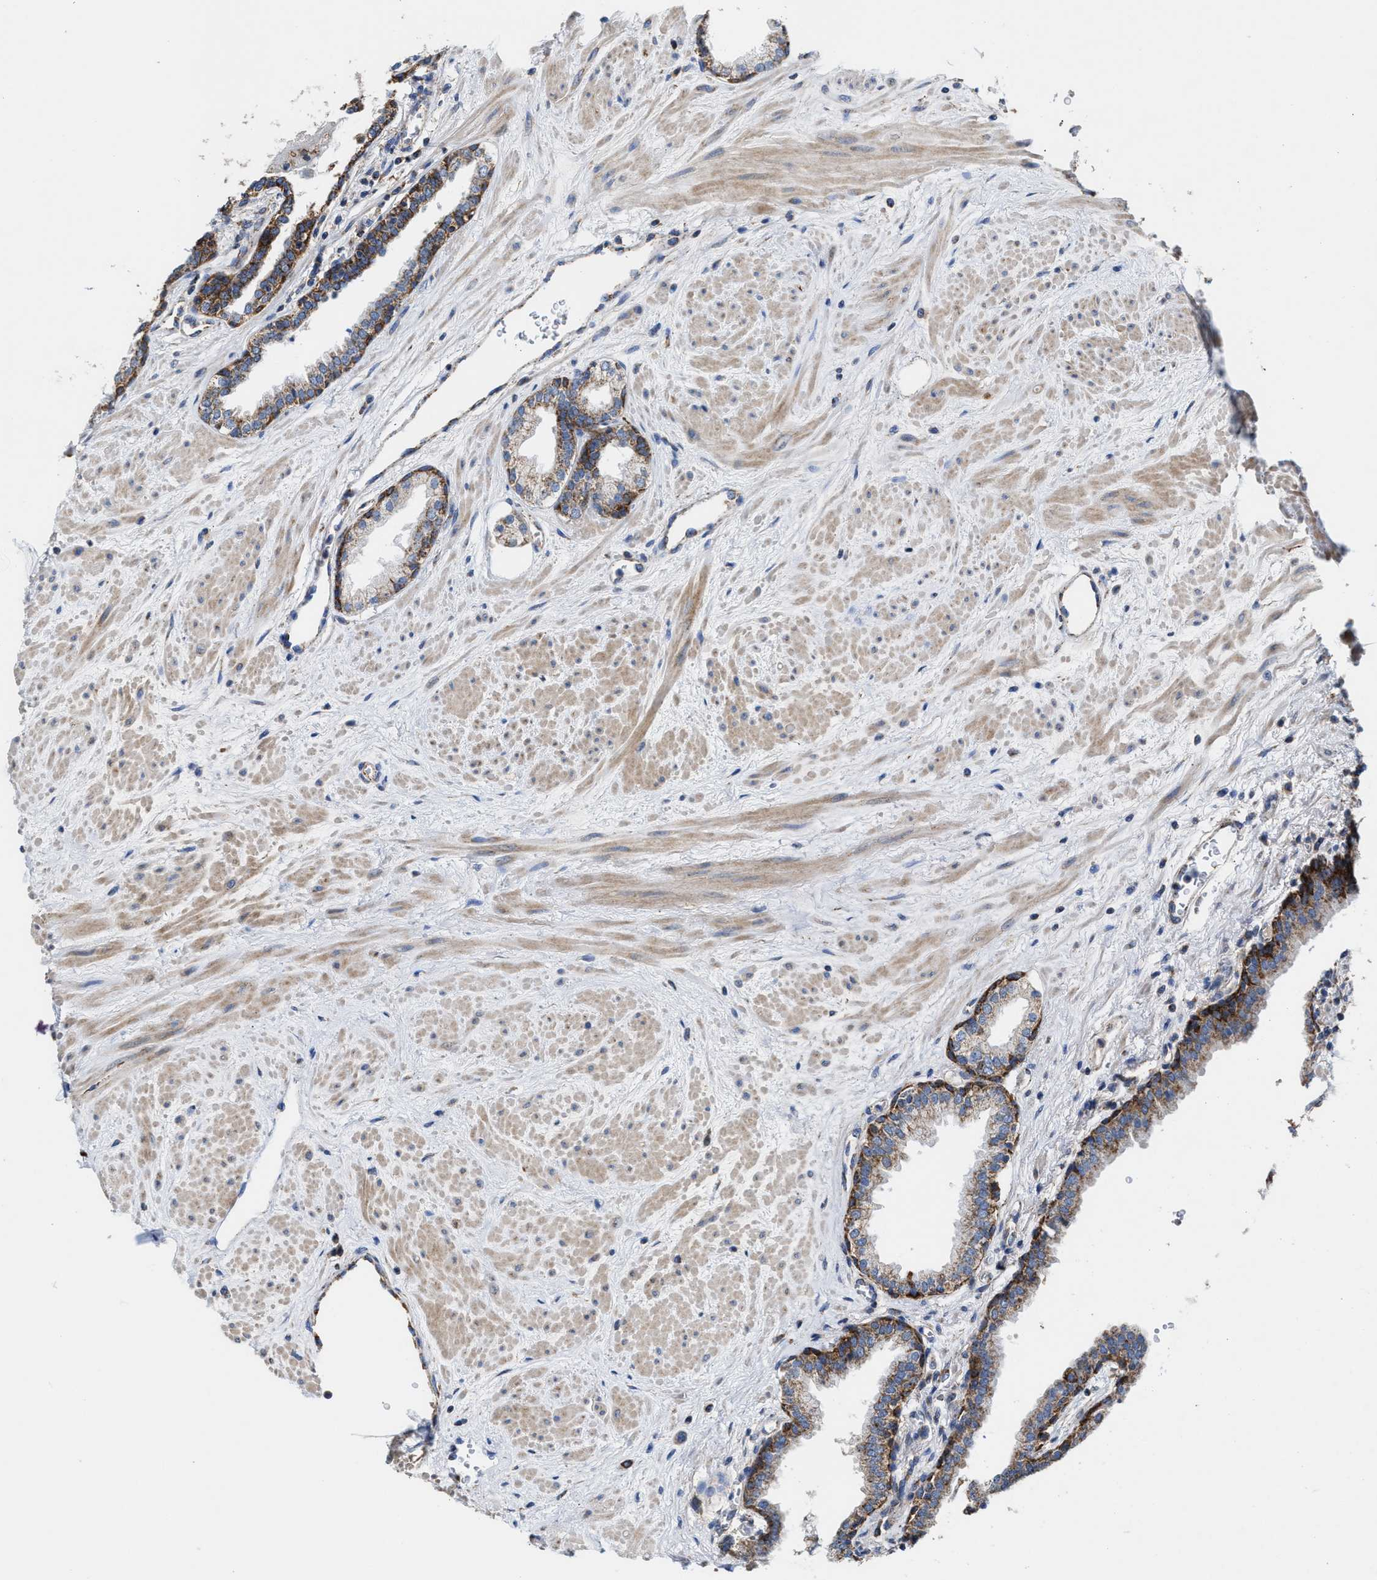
{"staining": {"intensity": "moderate", "quantity": "25%-75%", "location": "cytoplasmic/membranous"}, "tissue": "prostate", "cell_type": "Glandular cells", "image_type": "normal", "snomed": [{"axis": "morphology", "description": "Normal tissue, NOS"}, {"axis": "topography", "description": "Prostate"}], "caption": "Glandular cells exhibit moderate cytoplasmic/membranous expression in about 25%-75% of cells in normal prostate.", "gene": "MECR", "patient": {"sex": "male", "age": 51}}